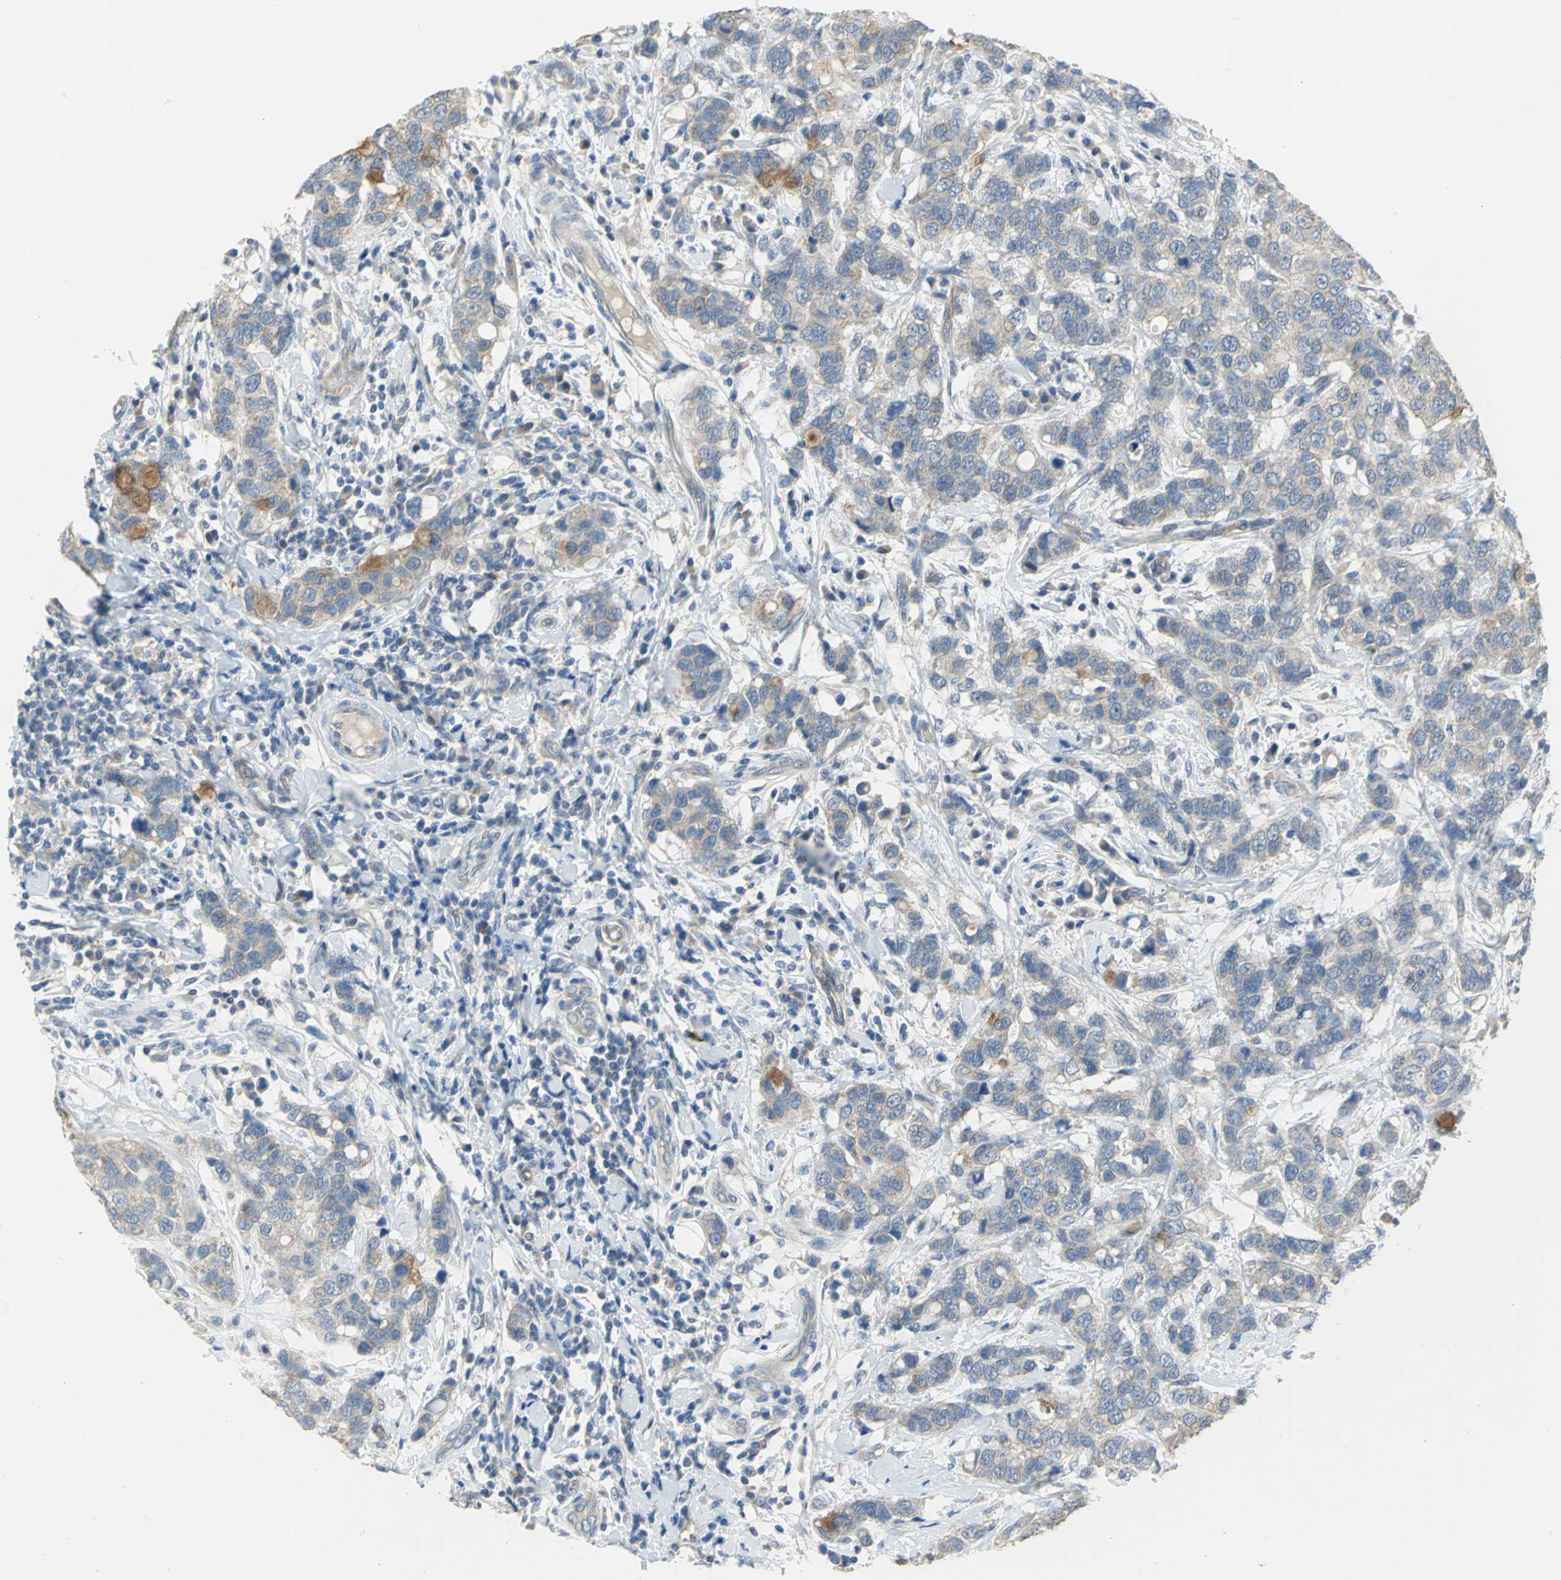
{"staining": {"intensity": "weak", "quantity": ">75%", "location": "cytoplasmic/membranous"}, "tissue": "breast cancer", "cell_type": "Tumor cells", "image_type": "cancer", "snomed": [{"axis": "morphology", "description": "Duct carcinoma"}, {"axis": "topography", "description": "Breast"}], "caption": "A micrograph of breast intraductal carcinoma stained for a protein demonstrates weak cytoplasmic/membranous brown staining in tumor cells.", "gene": "HTR1F", "patient": {"sex": "female", "age": 27}}